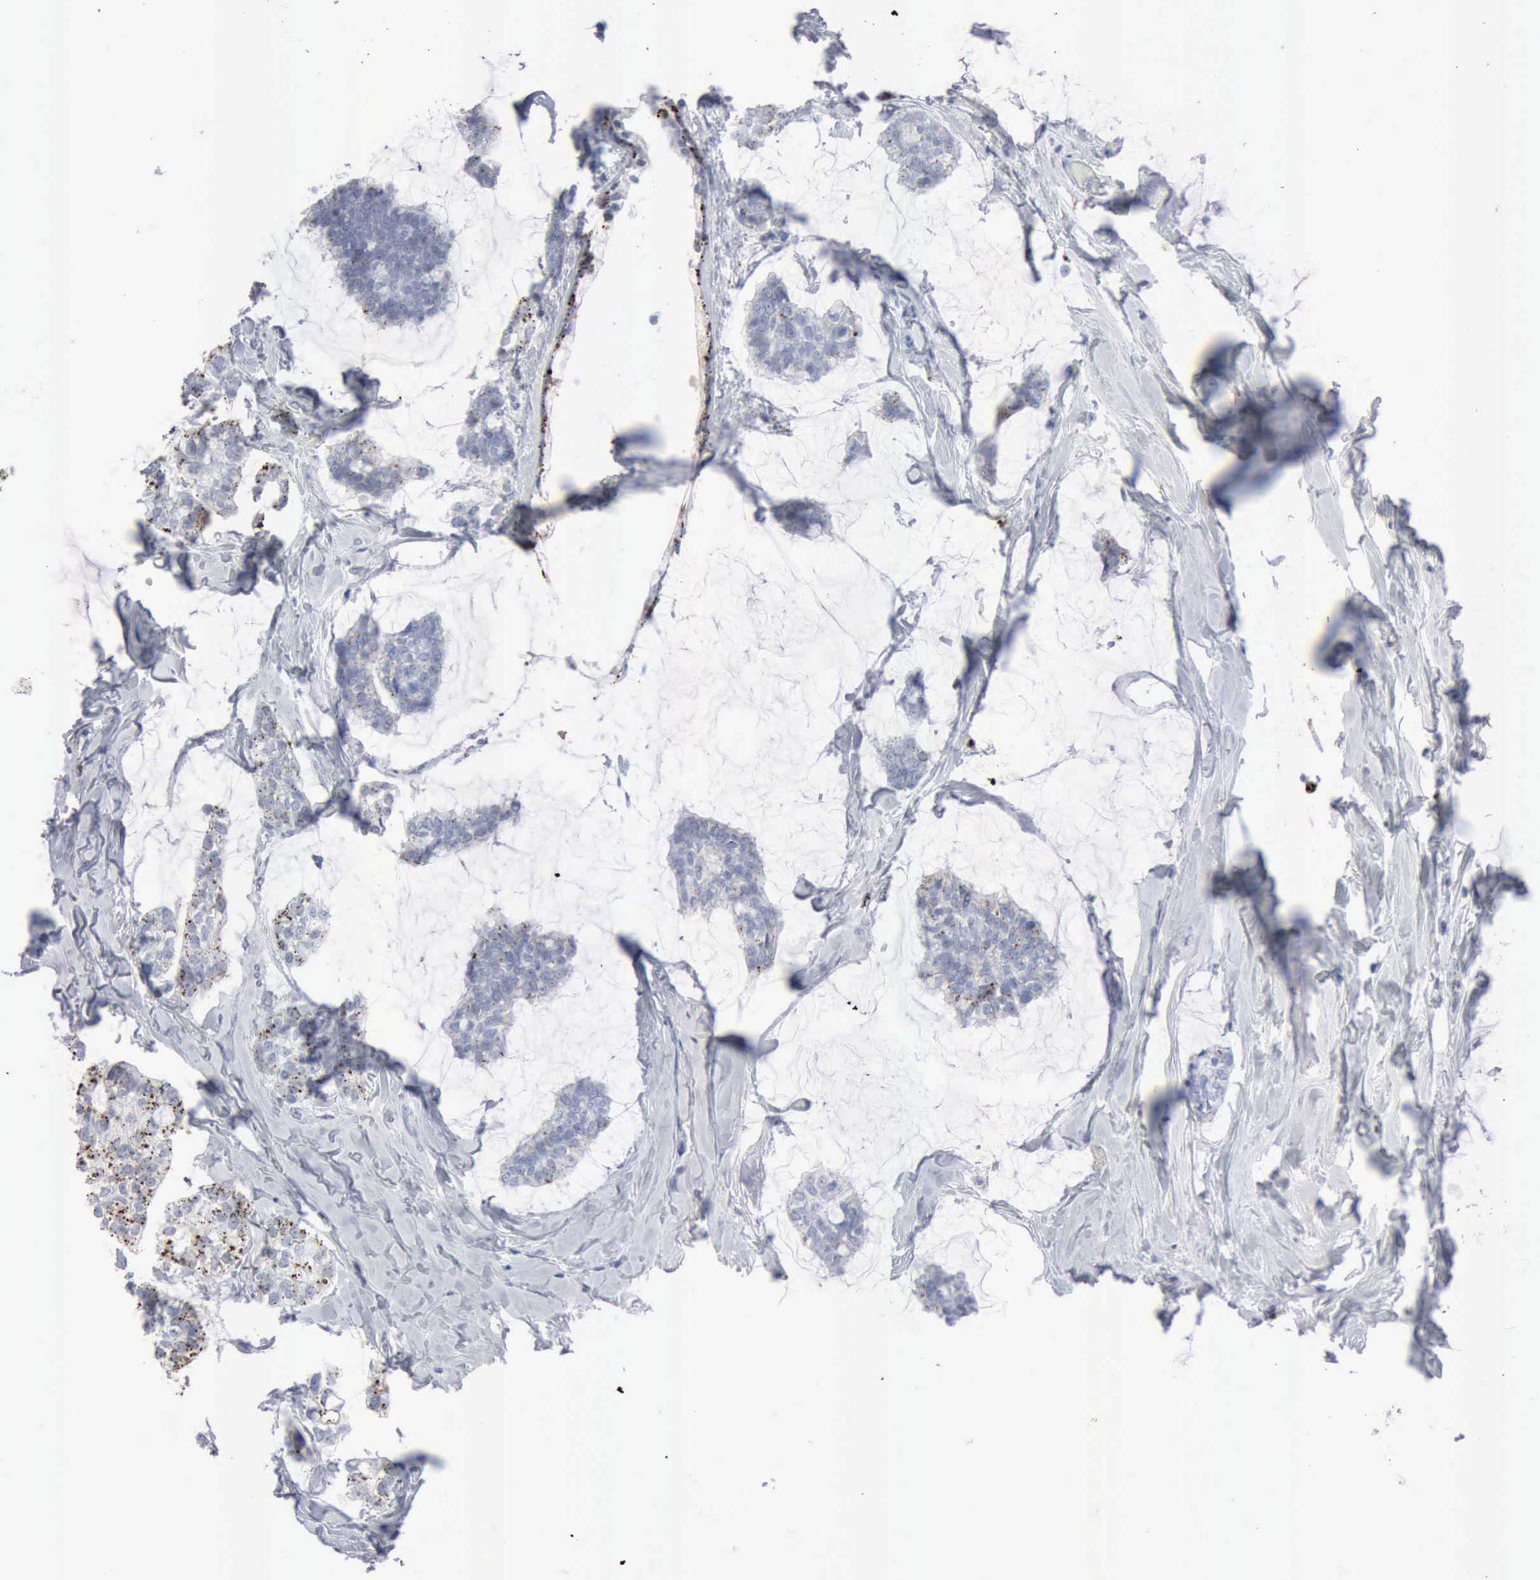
{"staining": {"intensity": "weak", "quantity": "<25%", "location": "cytoplasmic/membranous"}, "tissue": "breast cancer", "cell_type": "Tumor cells", "image_type": "cancer", "snomed": [{"axis": "morphology", "description": "Duct carcinoma"}, {"axis": "topography", "description": "Breast"}], "caption": "Human breast invasive ductal carcinoma stained for a protein using immunohistochemistry exhibits no staining in tumor cells.", "gene": "GLA", "patient": {"sex": "female", "age": 93}}